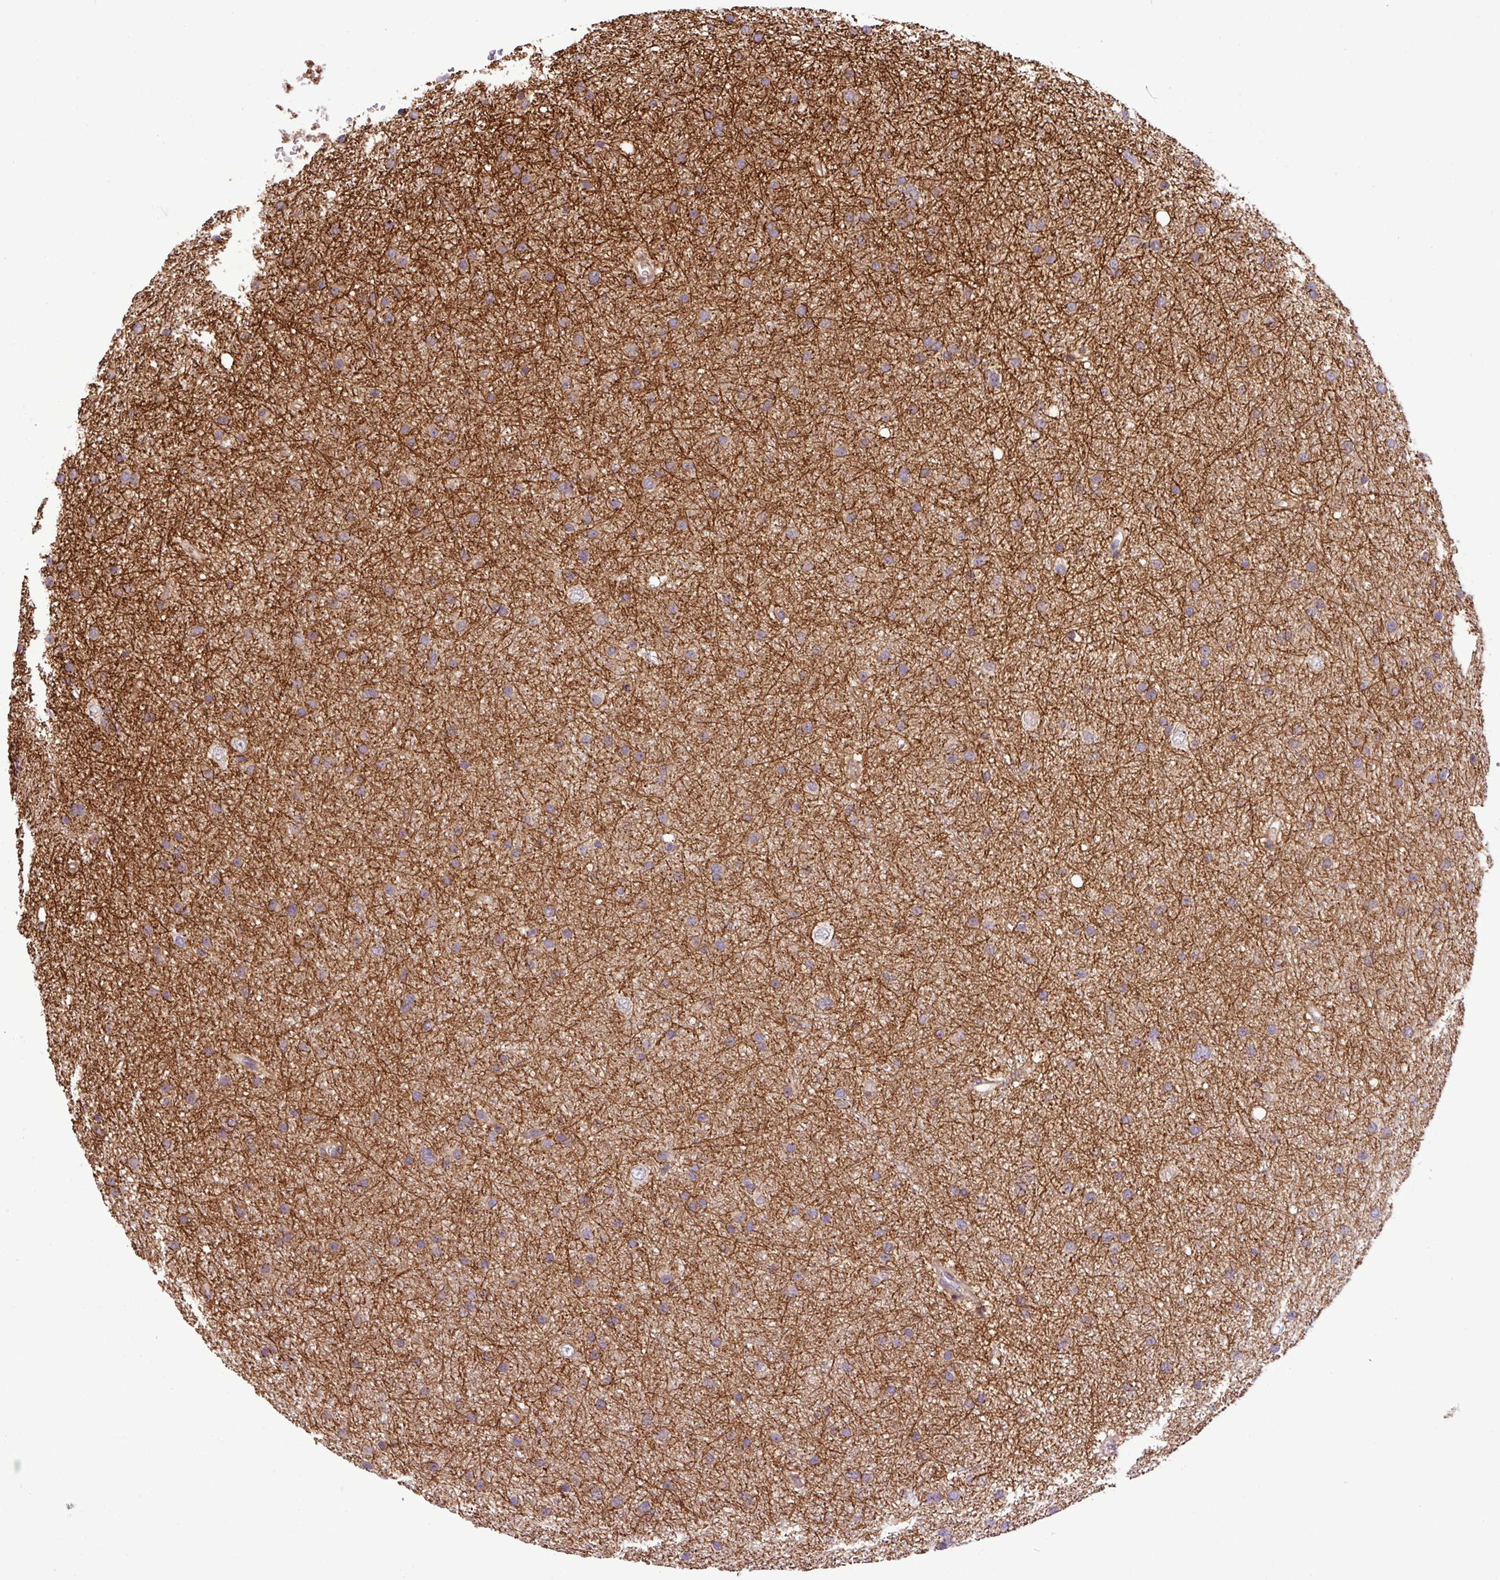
{"staining": {"intensity": "weak", "quantity": "<25%", "location": "cytoplasmic/membranous"}, "tissue": "glioma", "cell_type": "Tumor cells", "image_type": "cancer", "snomed": [{"axis": "morphology", "description": "Glioma, malignant, Low grade"}, {"axis": "topography", "description": "Cerebral cortex"}], "caption": "DAB immunohistochemical staining of glioma displays no significant staining in tumor cells. (Stains: DAB (3,3'-diaminobenzidine) IHC with hematoxylin counter stain, Microscopy: brightfield microscopy at high magnification).", "gene": "DLGAP4", "patient": {"sex": "female", "age": 39}}